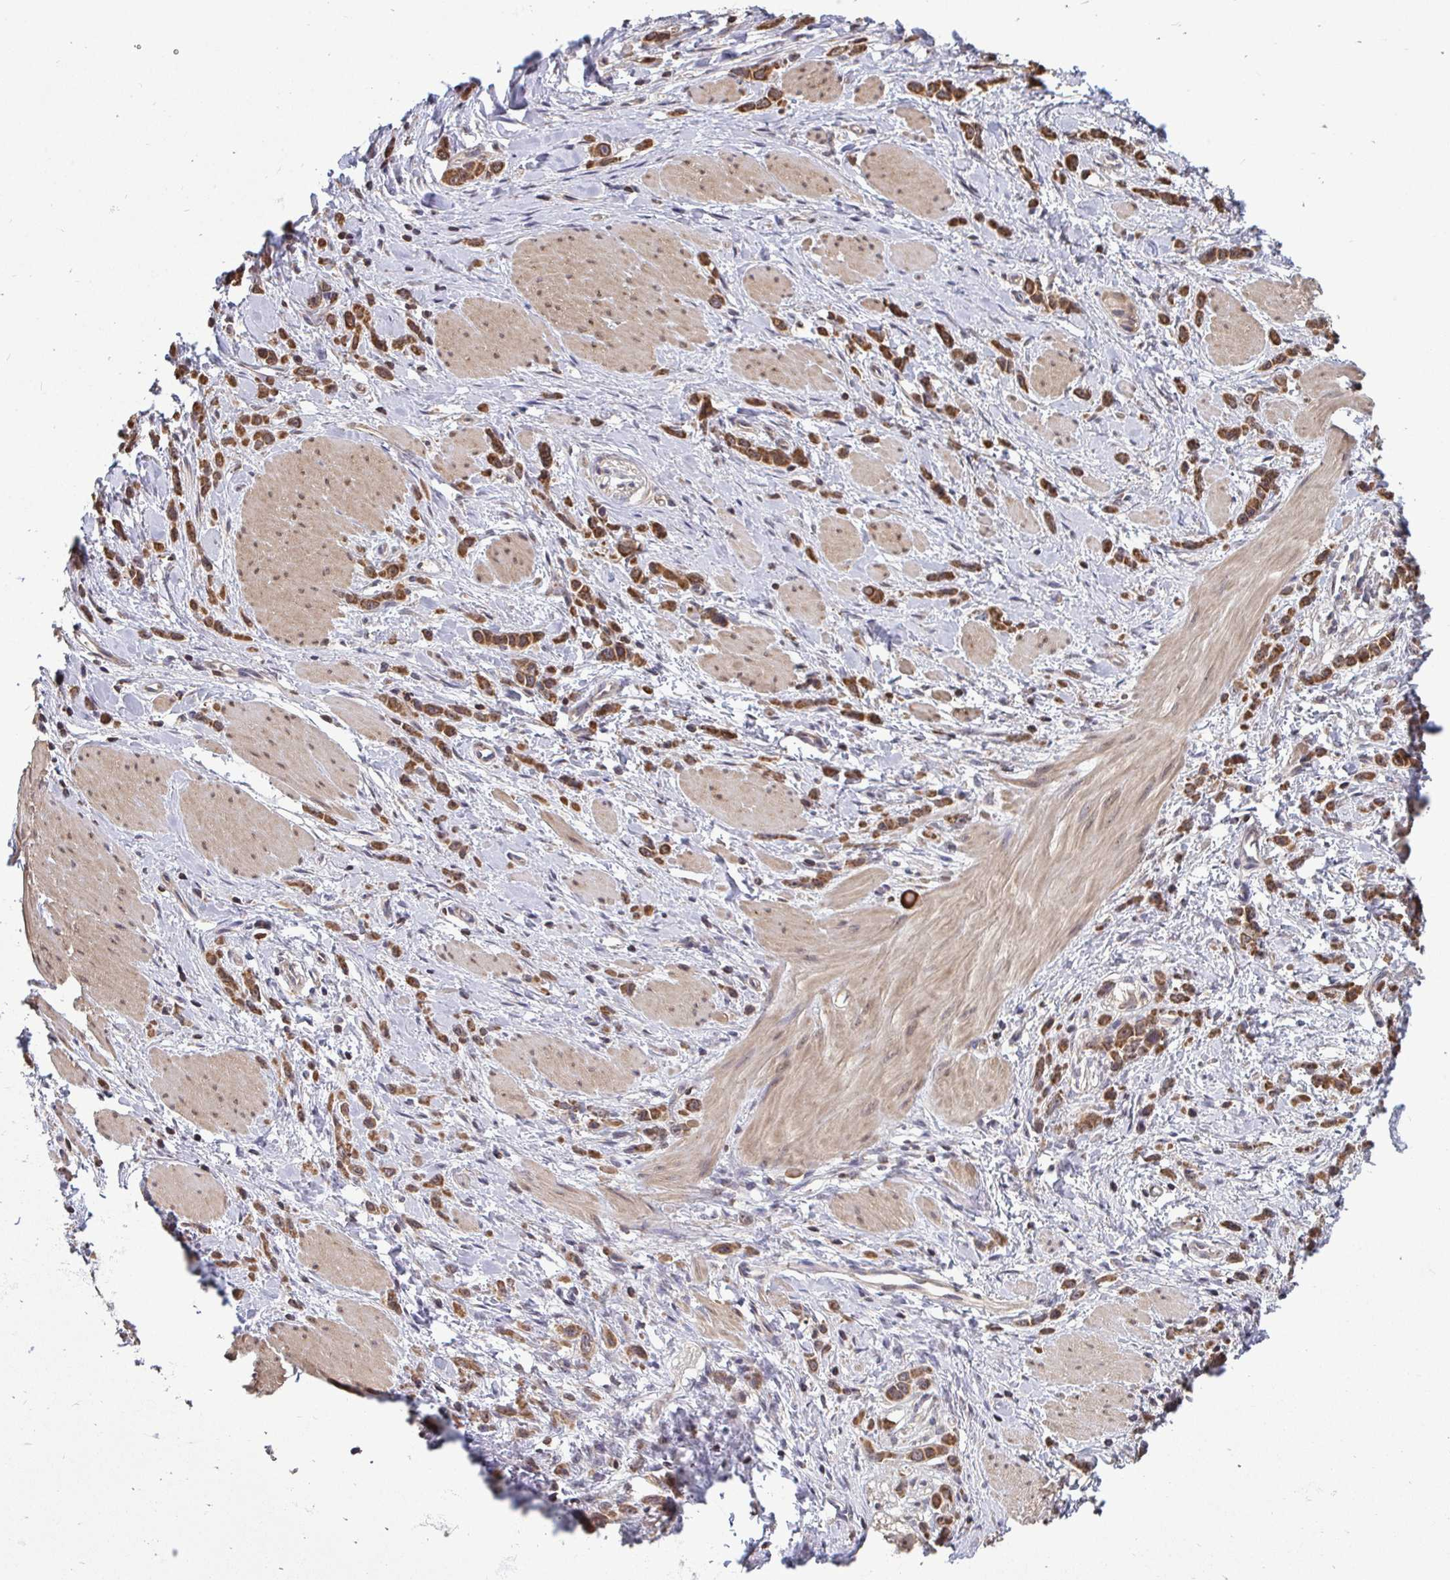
{"staining": {"intensity": "moderate", "quantity": ">75%", "location": "cytoplasmic/membranous"}, "tissue": "stomach cancer", "cell_type": "Tumor cells", "image_type": "cancer", "snomed": [{"axis": "morphology", "description": "Adenocarcinoma, NOS"}, {"axis": "topography", "description": "Stomach"}], "caption": "Moderate cytoplasmic/membranous expression is present in about >75% of tumor cells in stomach adenocarcinoma.", "gene": "DNAJA2", "patient": {"sex": "male", "age": 47}}